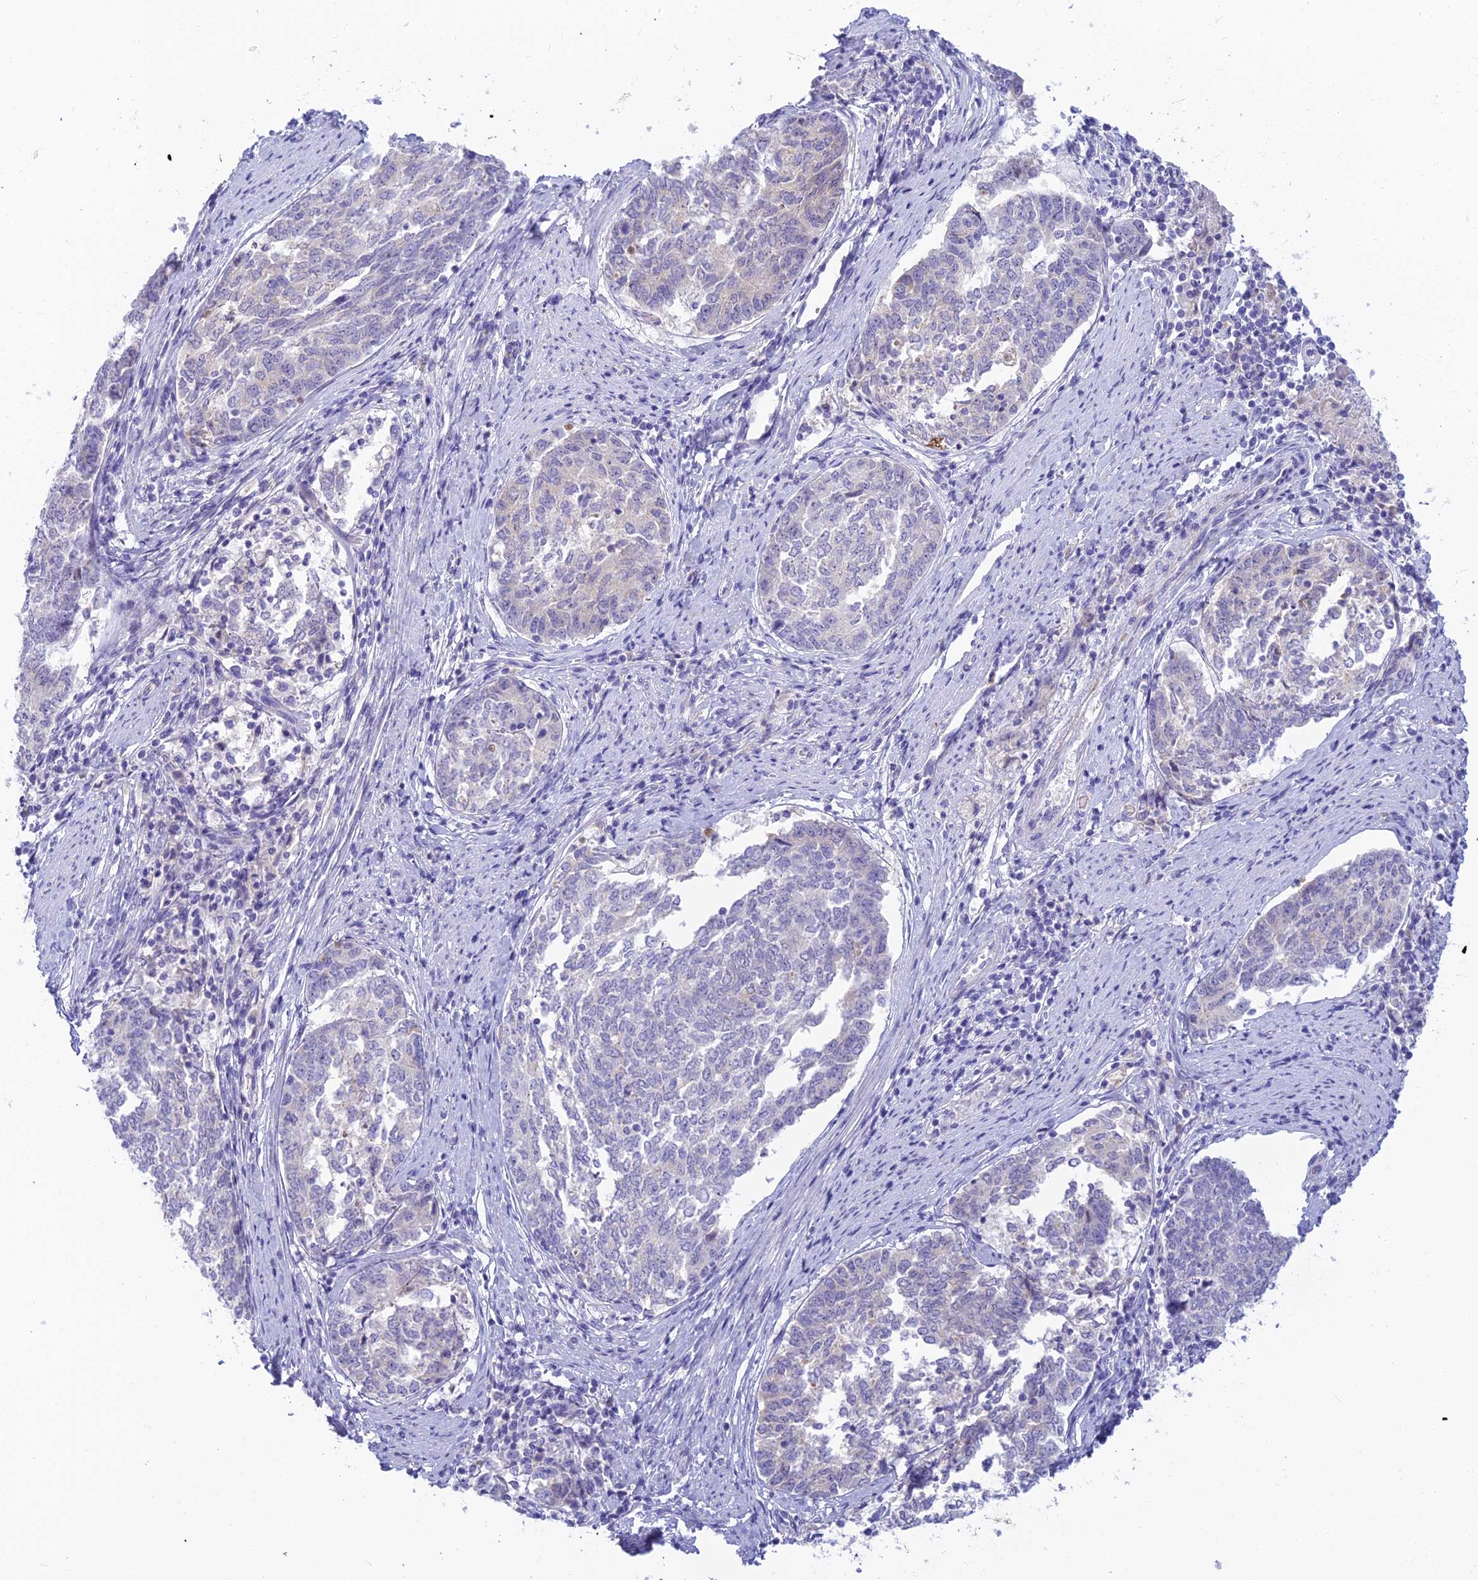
{"staining": {"intensity": "negative", "quantity": "none", "location": "none"}, "tissue": "endometrial cancer", "cell_type": "Tumor cells", "image_type": "cancer", "snomed": [{"axis": "morphology", "description": "Adenocarcinoma, NOS"}, {"axis": "topography", "description": "Endometrium"}], "caption": "IHC micrograph of neoplastic tissue: human endometrial adenocarcinoma stained with DAB displays no significant protein positivity in tumor cells.", "gene": "INTS13", "patient": {"sex": "female", "age": 80}}